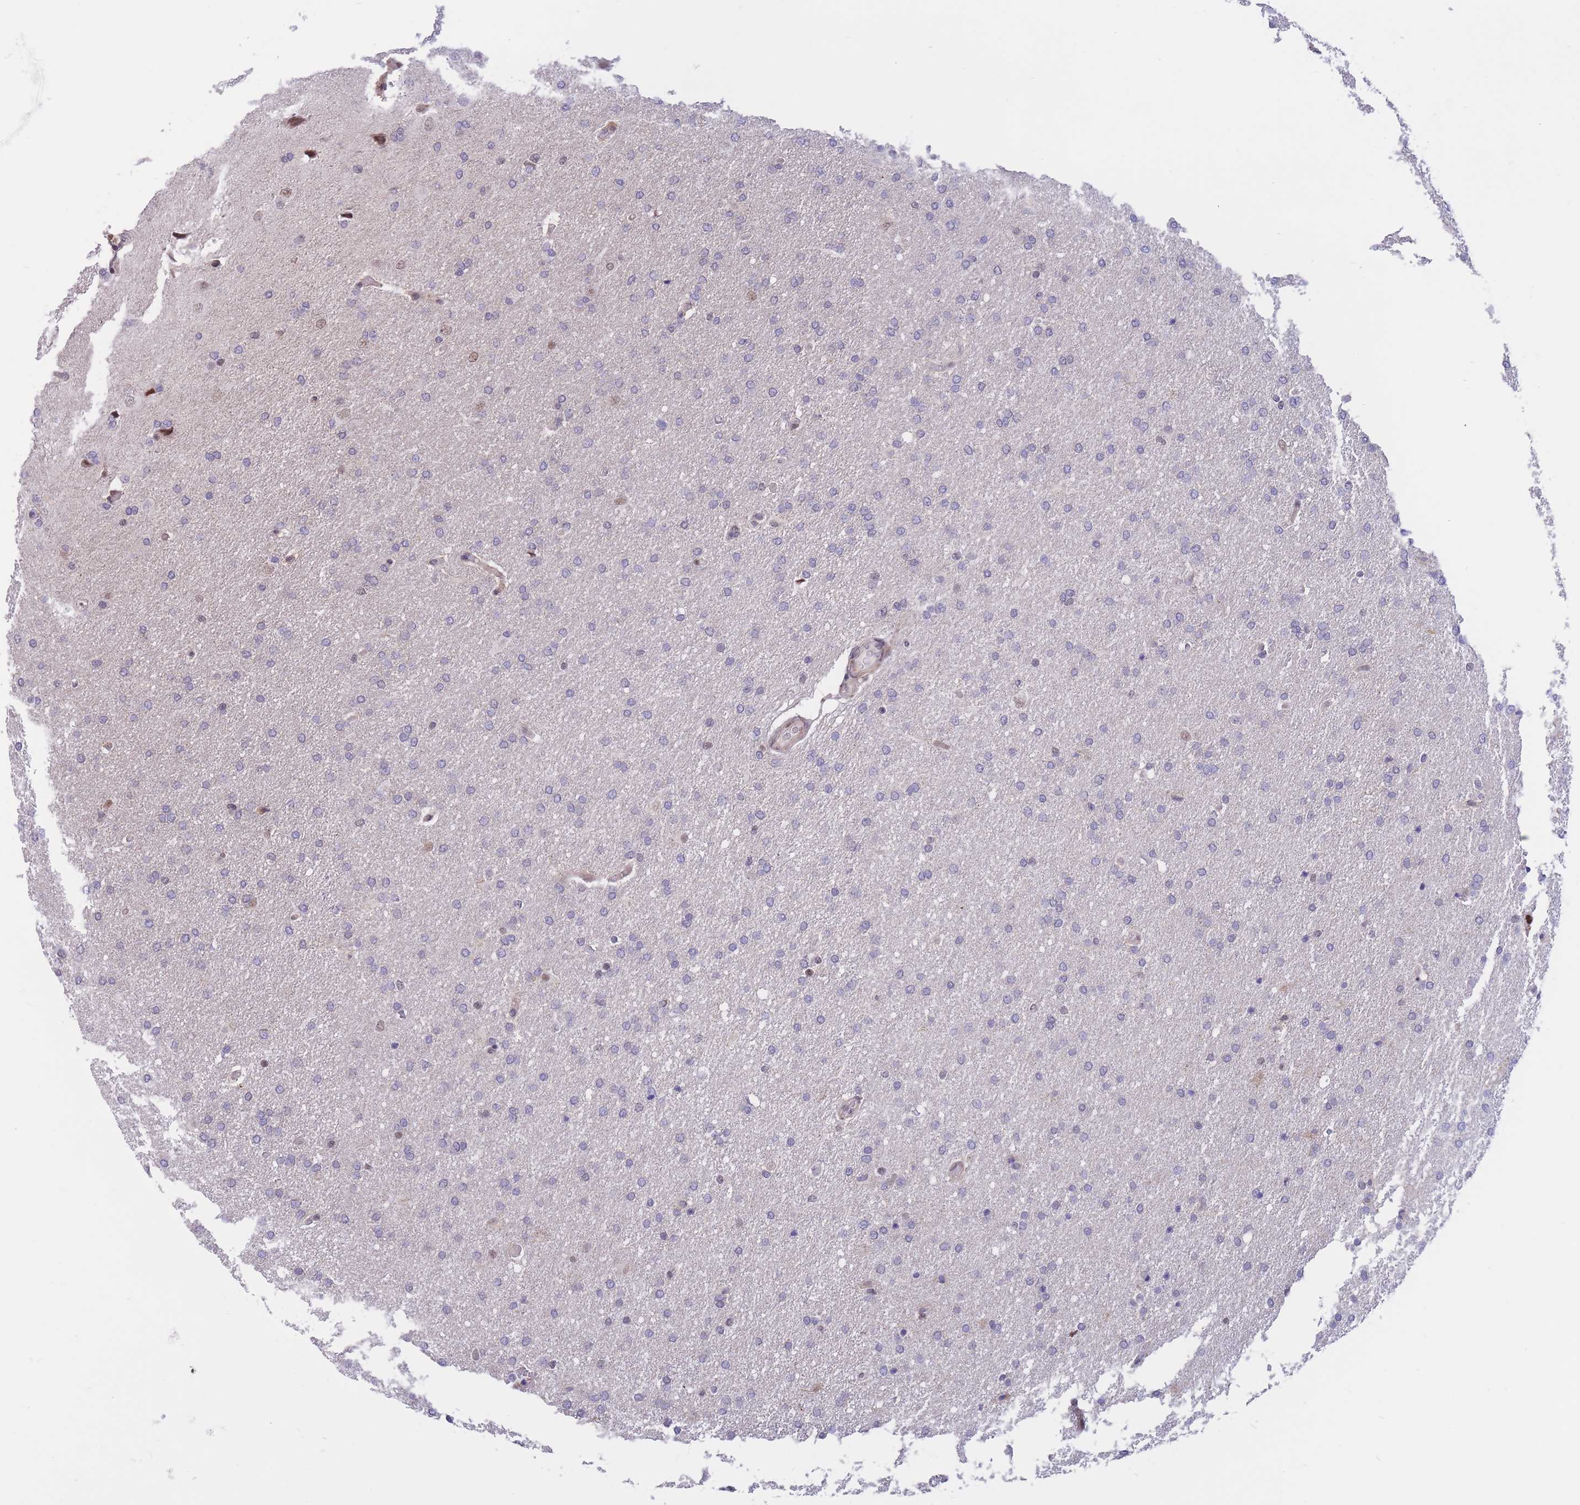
{"staining": {"intensity": "negative", "quantity": "none", "location": "none"}, "tissue": "glioma", "cell_type": "Tumor cells", "image_type": "cancer", "snomed": [{"axis": "morphology", "description": "Glioma, malignant, High grade"}, {"axis": "topography", "description": "Brain"}], "caption": "An image of human glioma is negative for staining in tumor cells.", "gene": "BCL9L", "patient": {"sex": "male", "age": 72}}